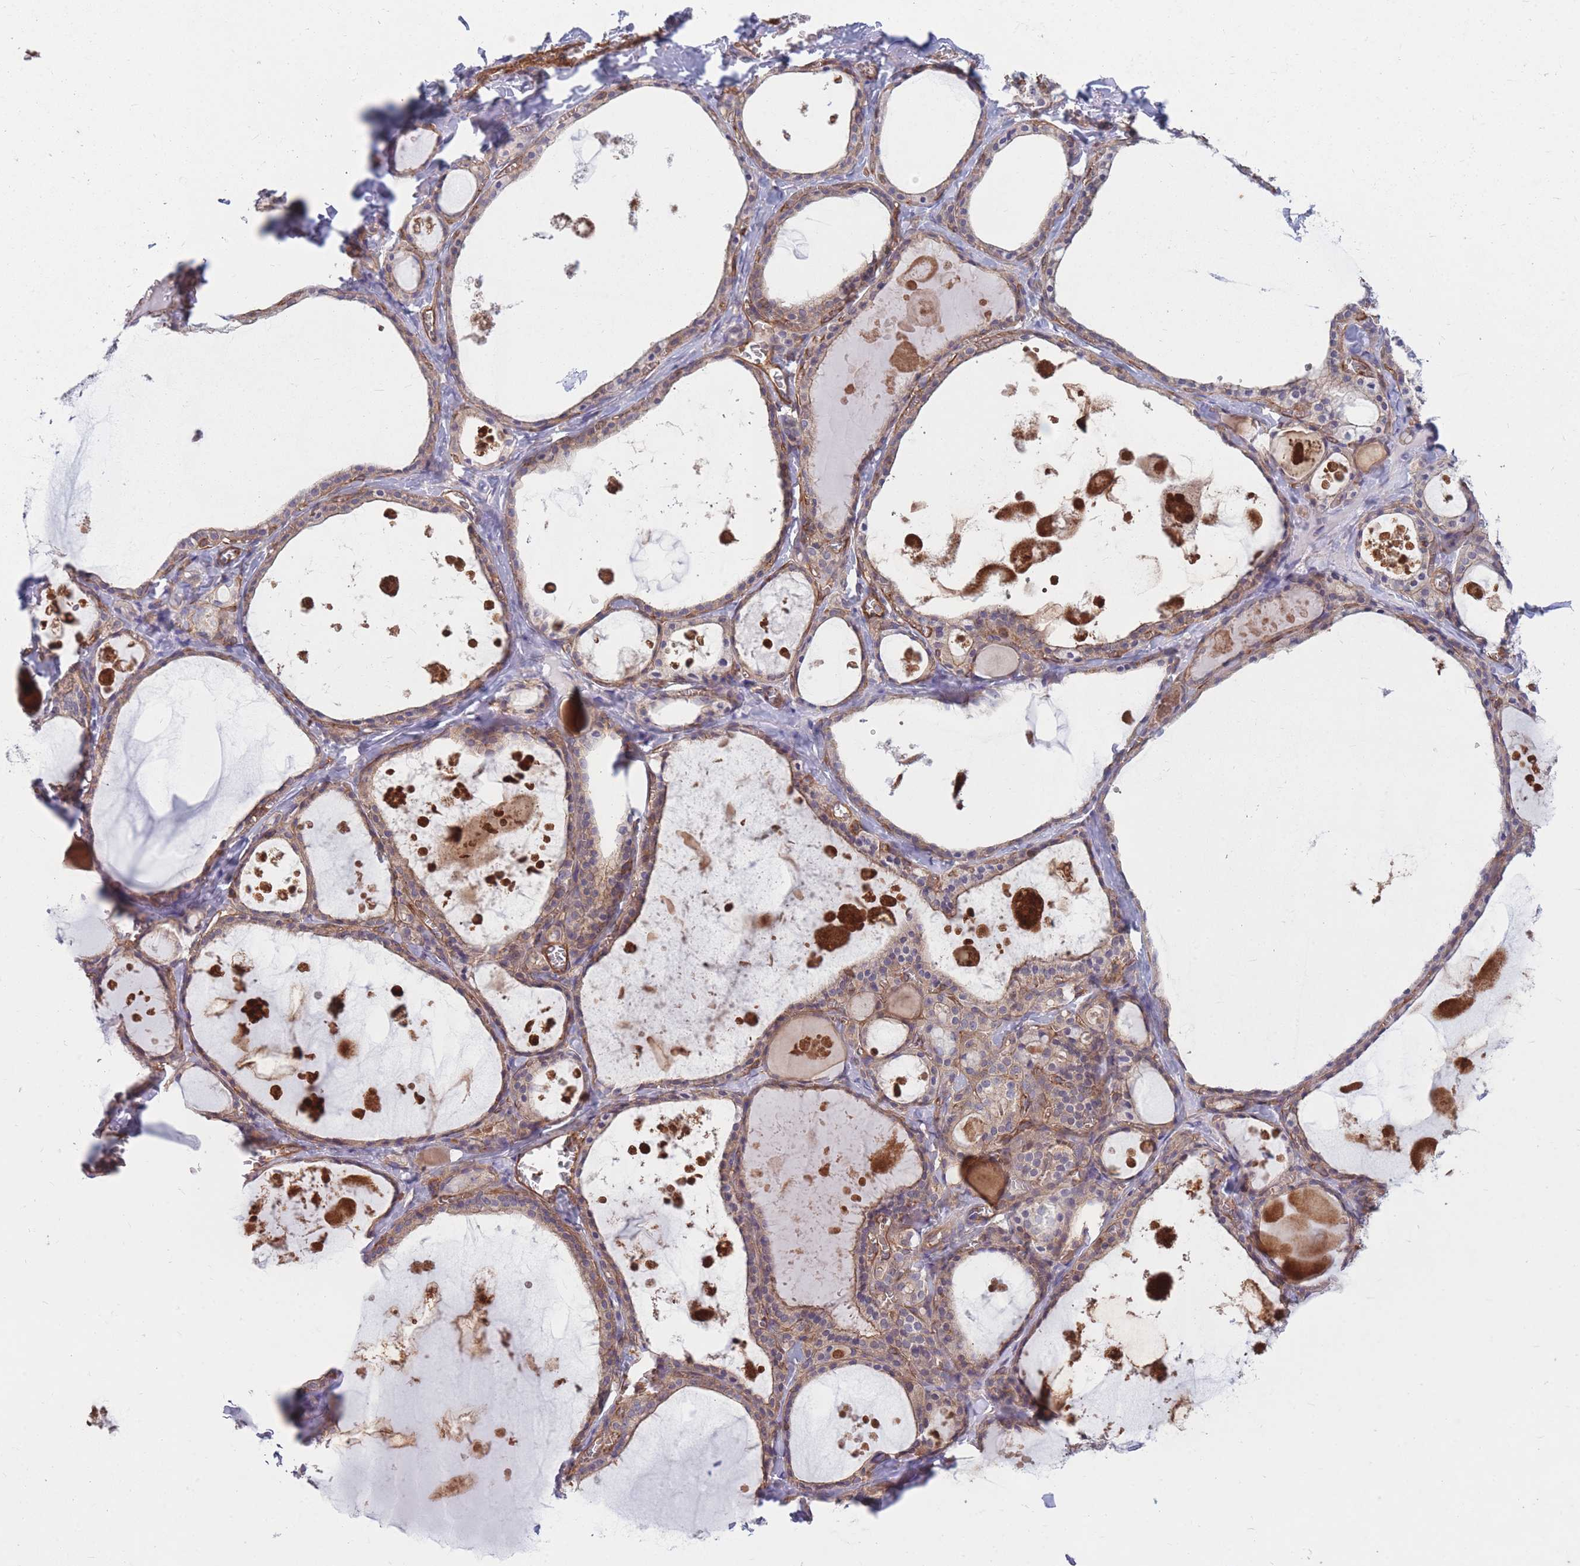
{"staining": {"intensity": "moderate", "quantity": ">75%", "location": "cytoplasmic/membranous"}, "tissue": "thyroid gland", "cell_type": "Glandular cells", "image_type": "normal", "snomed": [{"axis": "morphology", "description": "Normal tissue, NOS"}, {"axis": "topography", "description": "Thyroid gland"}], "caption": "Immunohistochemical staining of normal human thyroid gland shows medium levels of moderate cytoplasmic/membranous expression in about >75% of glandular cells. Using DAB (brown) and hematoxylin (blue) stains, captured at high magnification using brightfield microscopy.", "gene": "GGA1", "patient": {"sex": "male", "age": 56}}